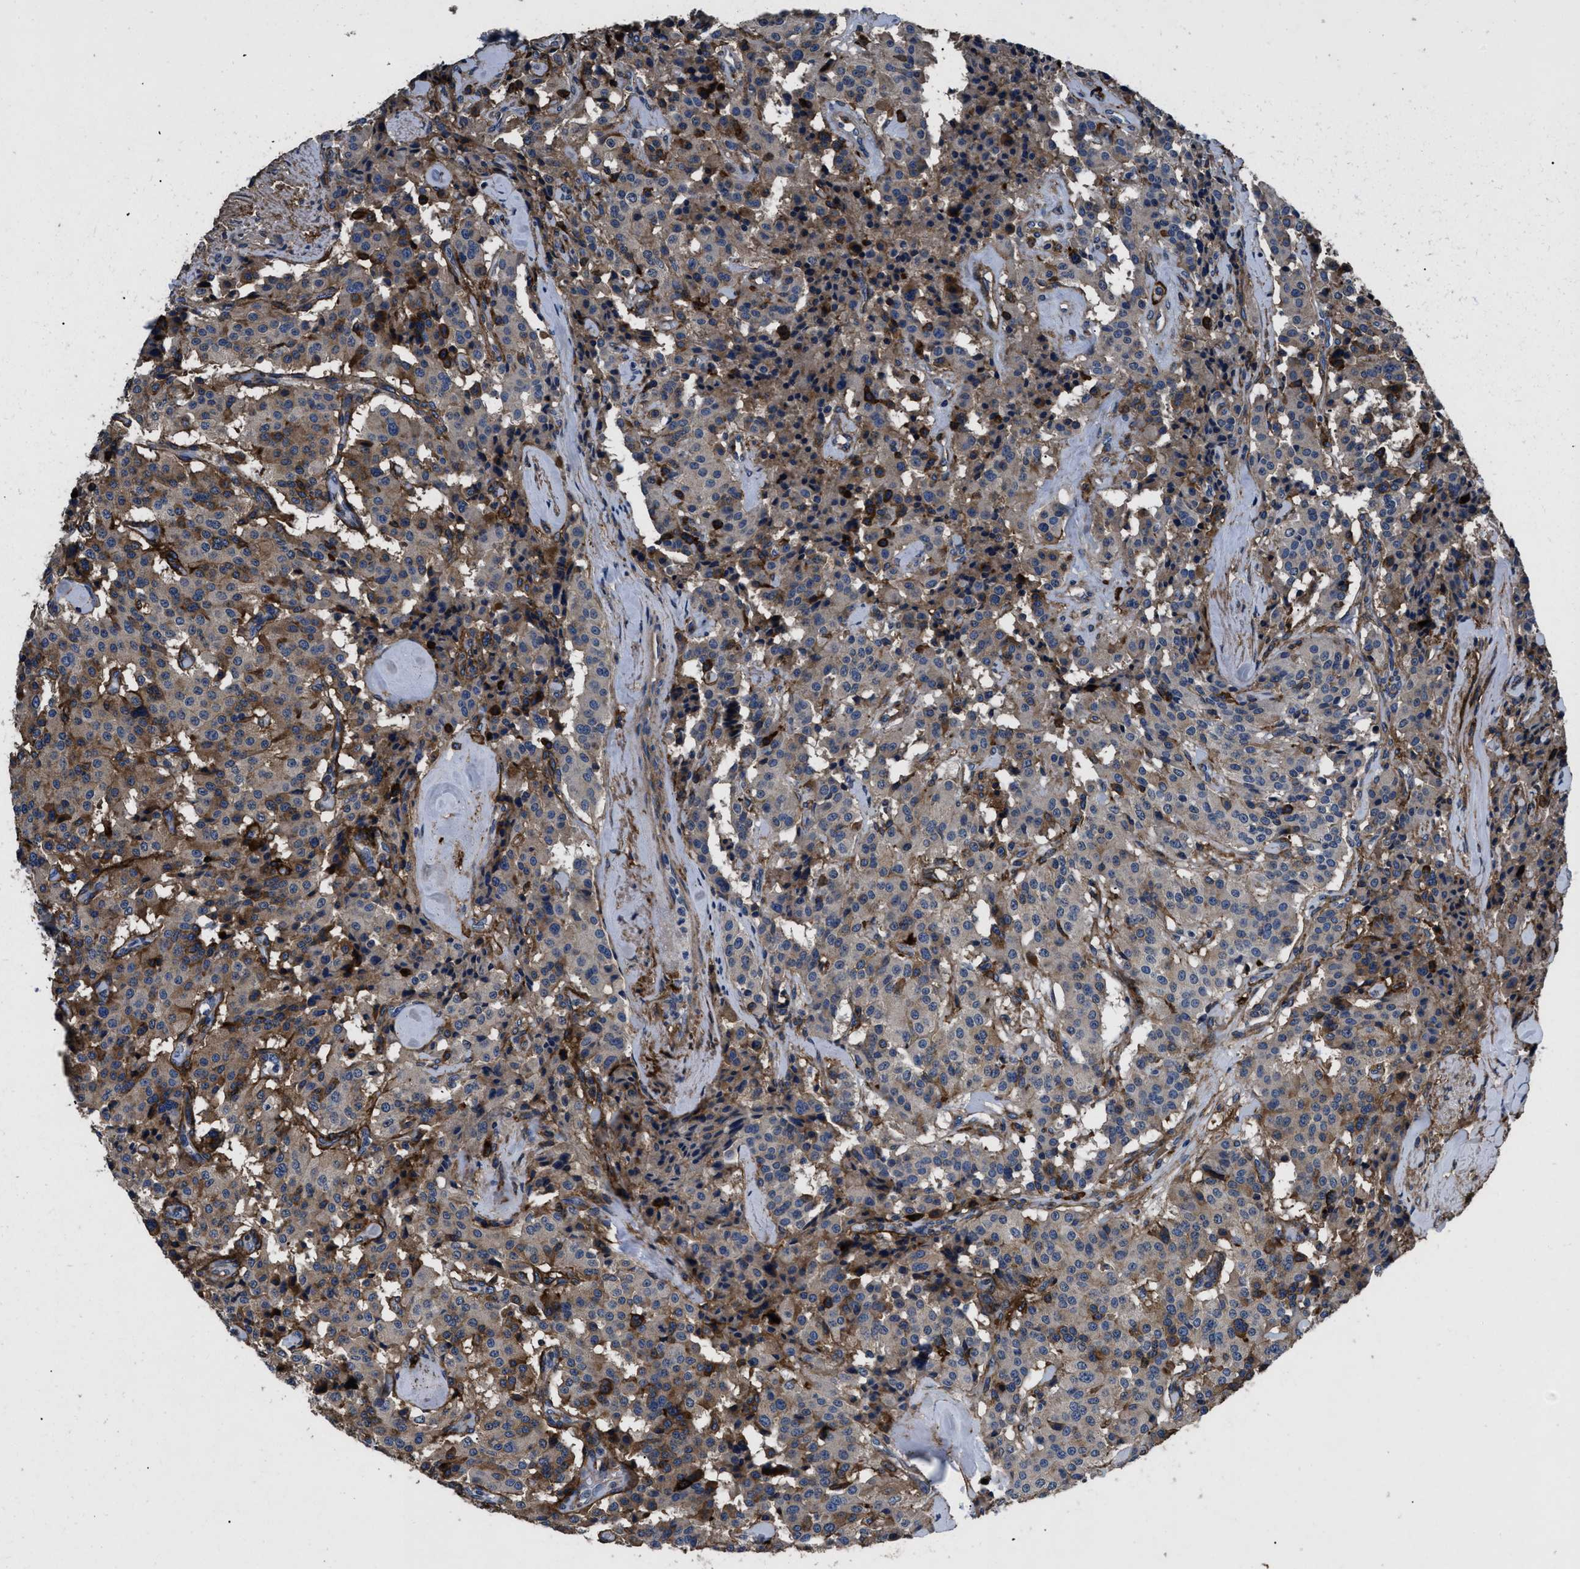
{"staining": {"intensity": "weak", "quantity": ">75%", "location": "cytoplasmic/membranous"}, "tissue": "carcinoid", "cell_type": "Tumor cells", "image_type": "cancer", "snomed": [{"axis": "morphology", "description": "Carcinoid, malignant, NOS"}, {"axis": "topography", "description": "Lung"}], "caption": "About >75% of tumor cells in malignant carcinoid display weak cytoplasmic/membranous protein positivity as visualized by brown immunohistochemical staining.", "gene": "CD276", "patient": {"sex": "male", "age": 30}}